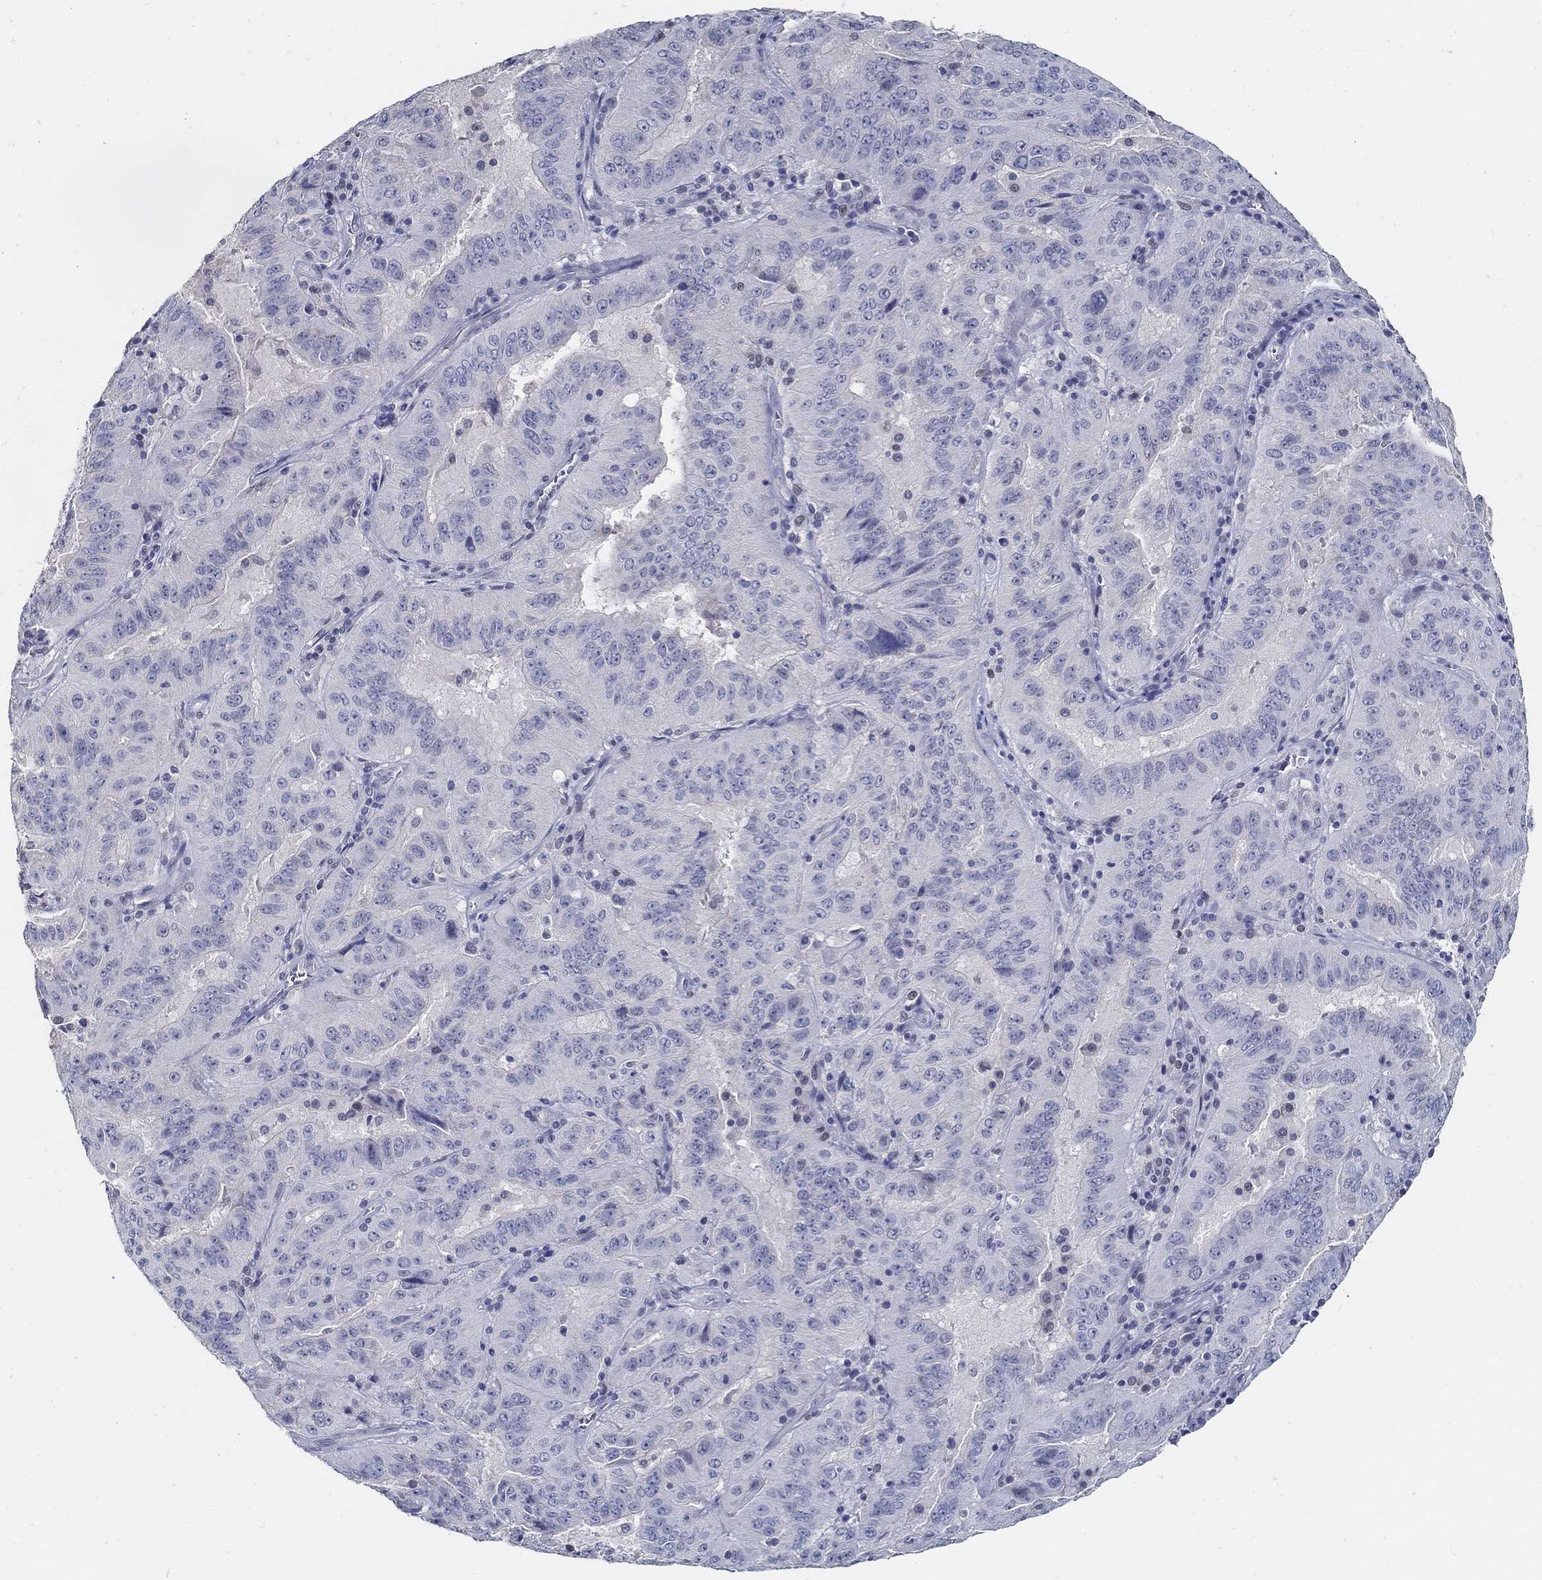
{"staining": {"intensity": "negative", "quantity": "none", "location": "none"}, "tissue": "pancreatic cancer", "cell_type": "Tumor cells", "image_type": "cancer", "snomed": [{"axis": "morphology", "description": "Adenocarcinoma, NOS"}, {"axis": "topography", "description": "Pancreas"}], "caption": "Immunohistochemistry (IHC) of pancreatic adenocarcinoma exhibits no positivity in tumor cells.", "gene": "USP29", "patient": {"sex": "male", "age": 63}}